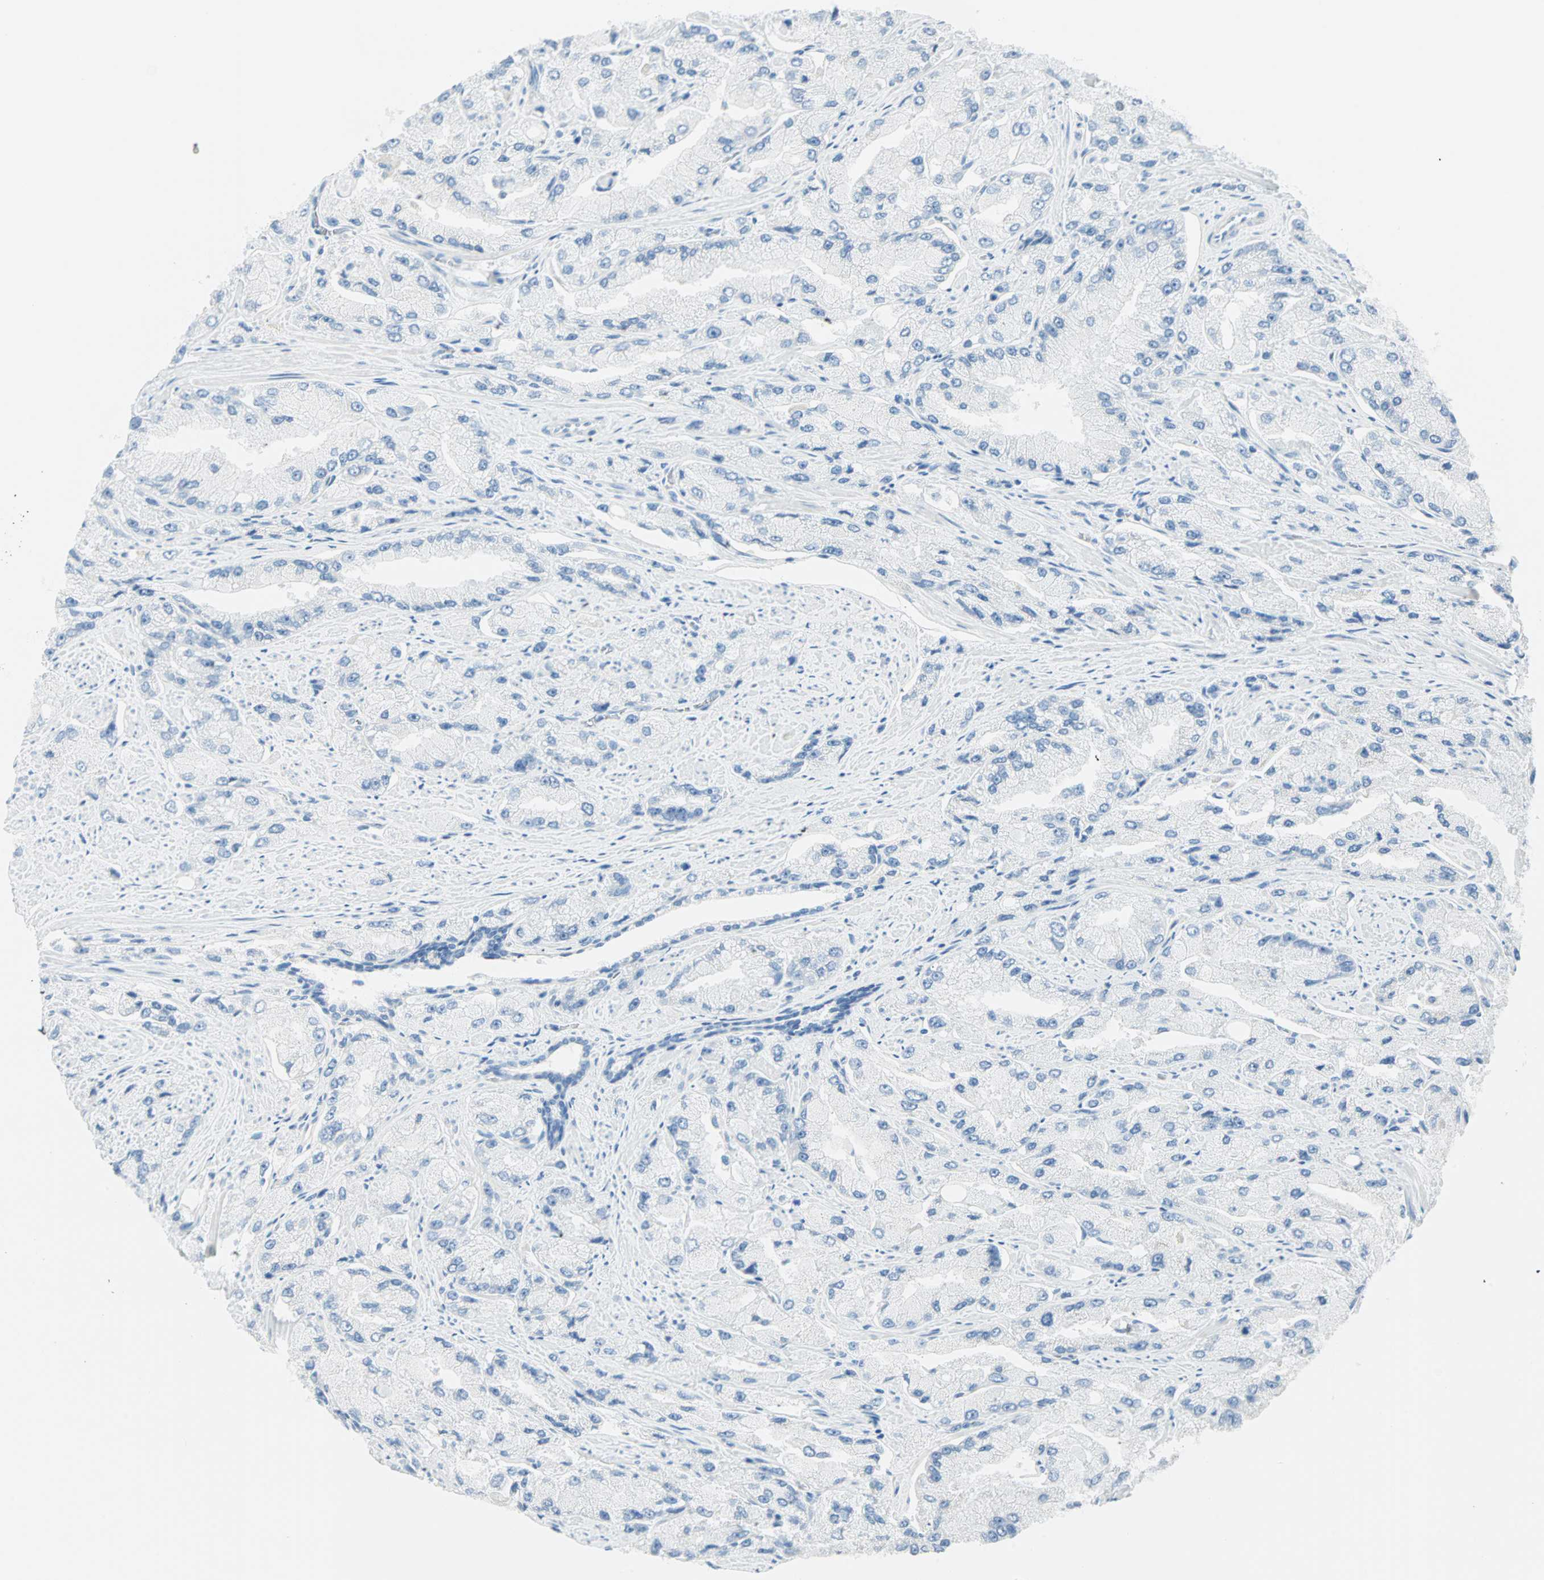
{"staining": {"intensity": "negative", "quantity": "none", "location": "none"}, "tissue": "prostate cancer", "cell_type": "Tumor cells", "image_type": "cancer", "snomed": [{"axis": "morphology", "description": "Adenocarcinoma, High grade"}, {"axis": "topography", "description": "Prostate"}], "caption": "Human prostate cancer stained for a protein using immunohistochemistry reveals no expression in tumor cells.", "gene": "NES", "patient": {"sex": "male", "age": 58}}